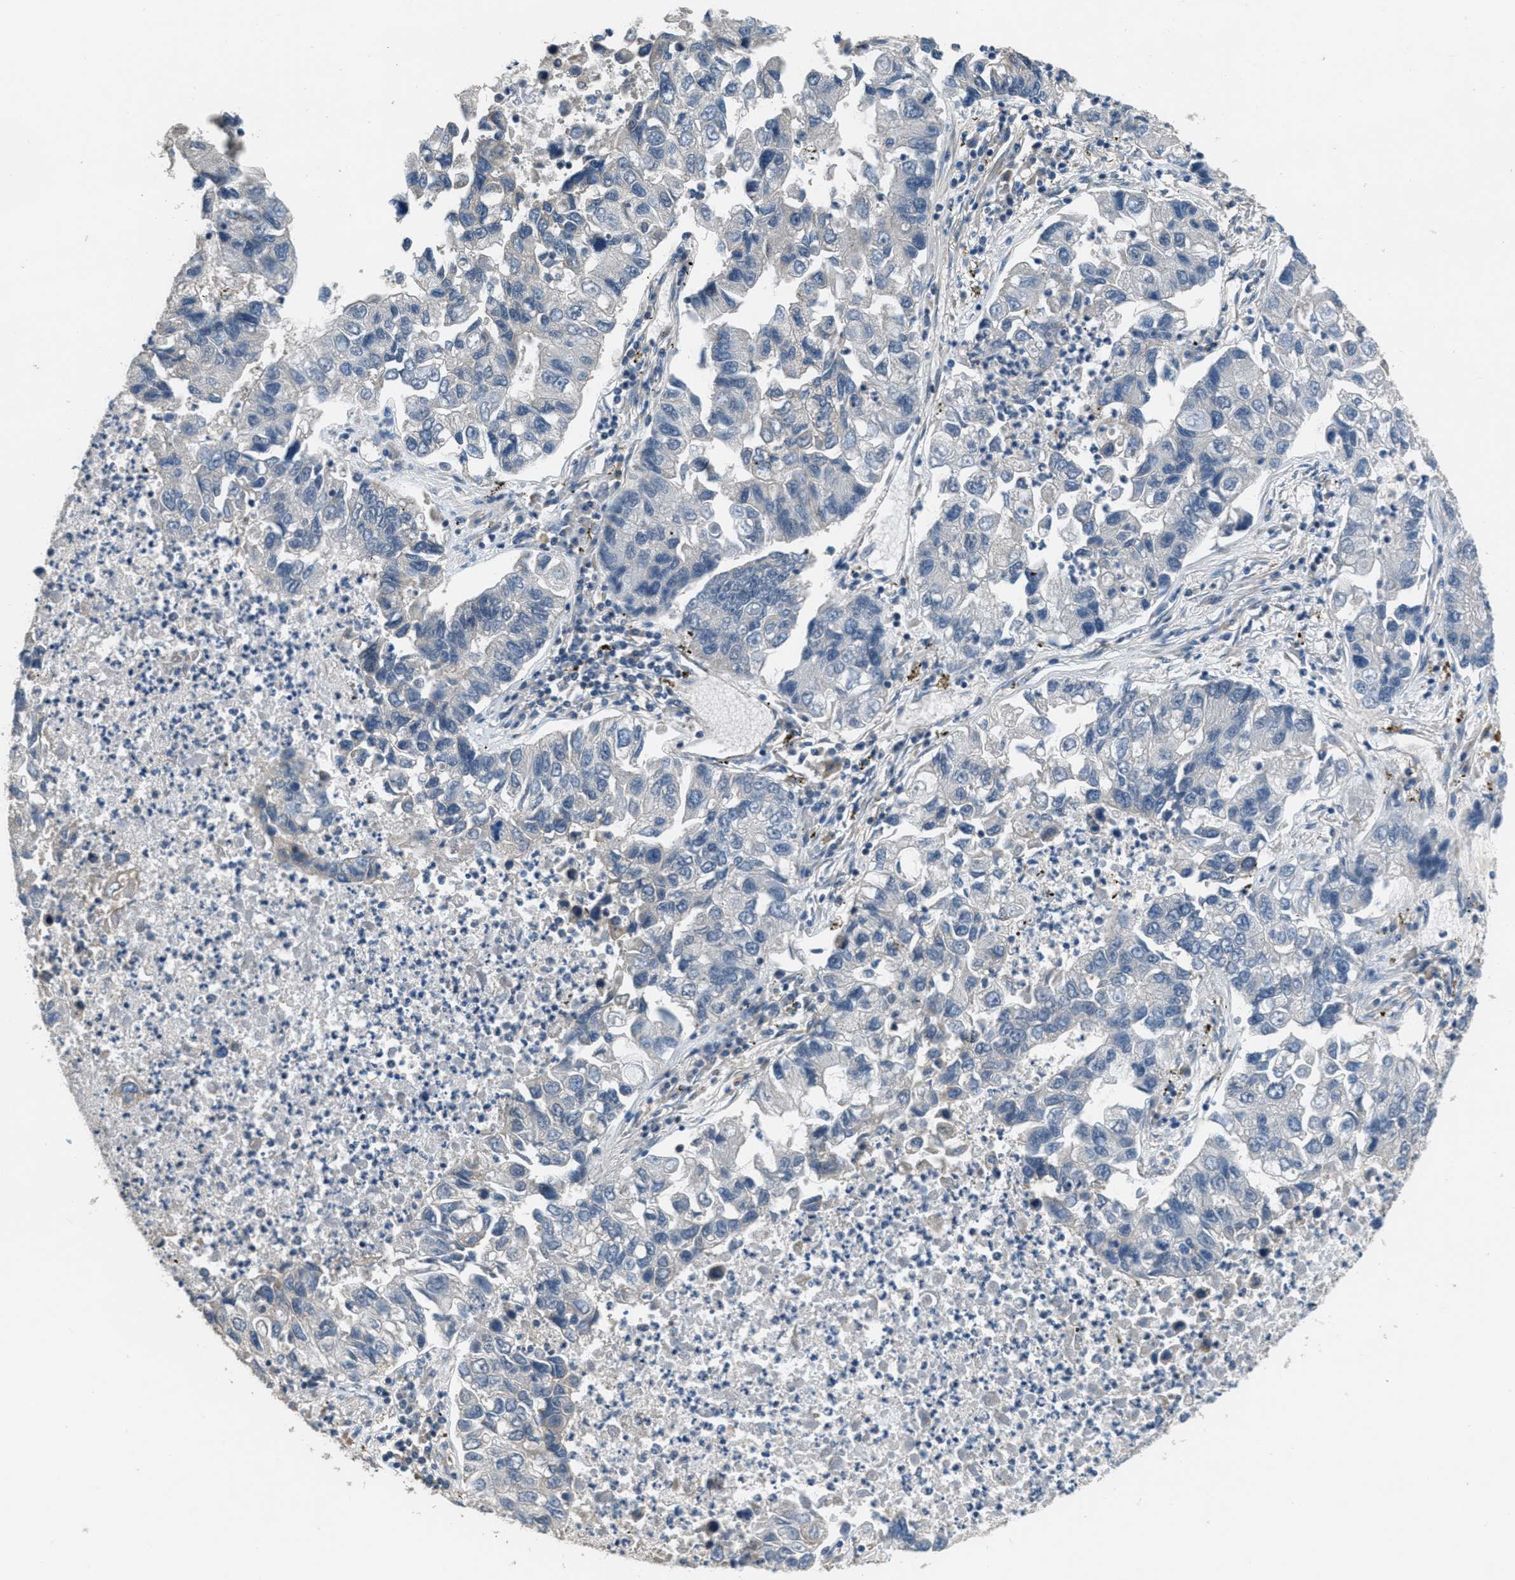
{"staining": {"intensity": "negative", "quantity": "none", "location": "none"}, "tissue": "lung cancer", "cell_type": "Tumor cells", "image_type": "cancer", "snomed": [{"axis": "morphology", "description": "Adenocarcinoma, NOS"}, {"axis": "topography", "description": "Lung"}], "caption": "Immunohistochemistry (IHC) of lung cancer demonstrates no positivity in tumor cells. Nuclei are stained in blue.", "gene": "NAT1", "patient": {"sex": "female", "age": 51}}